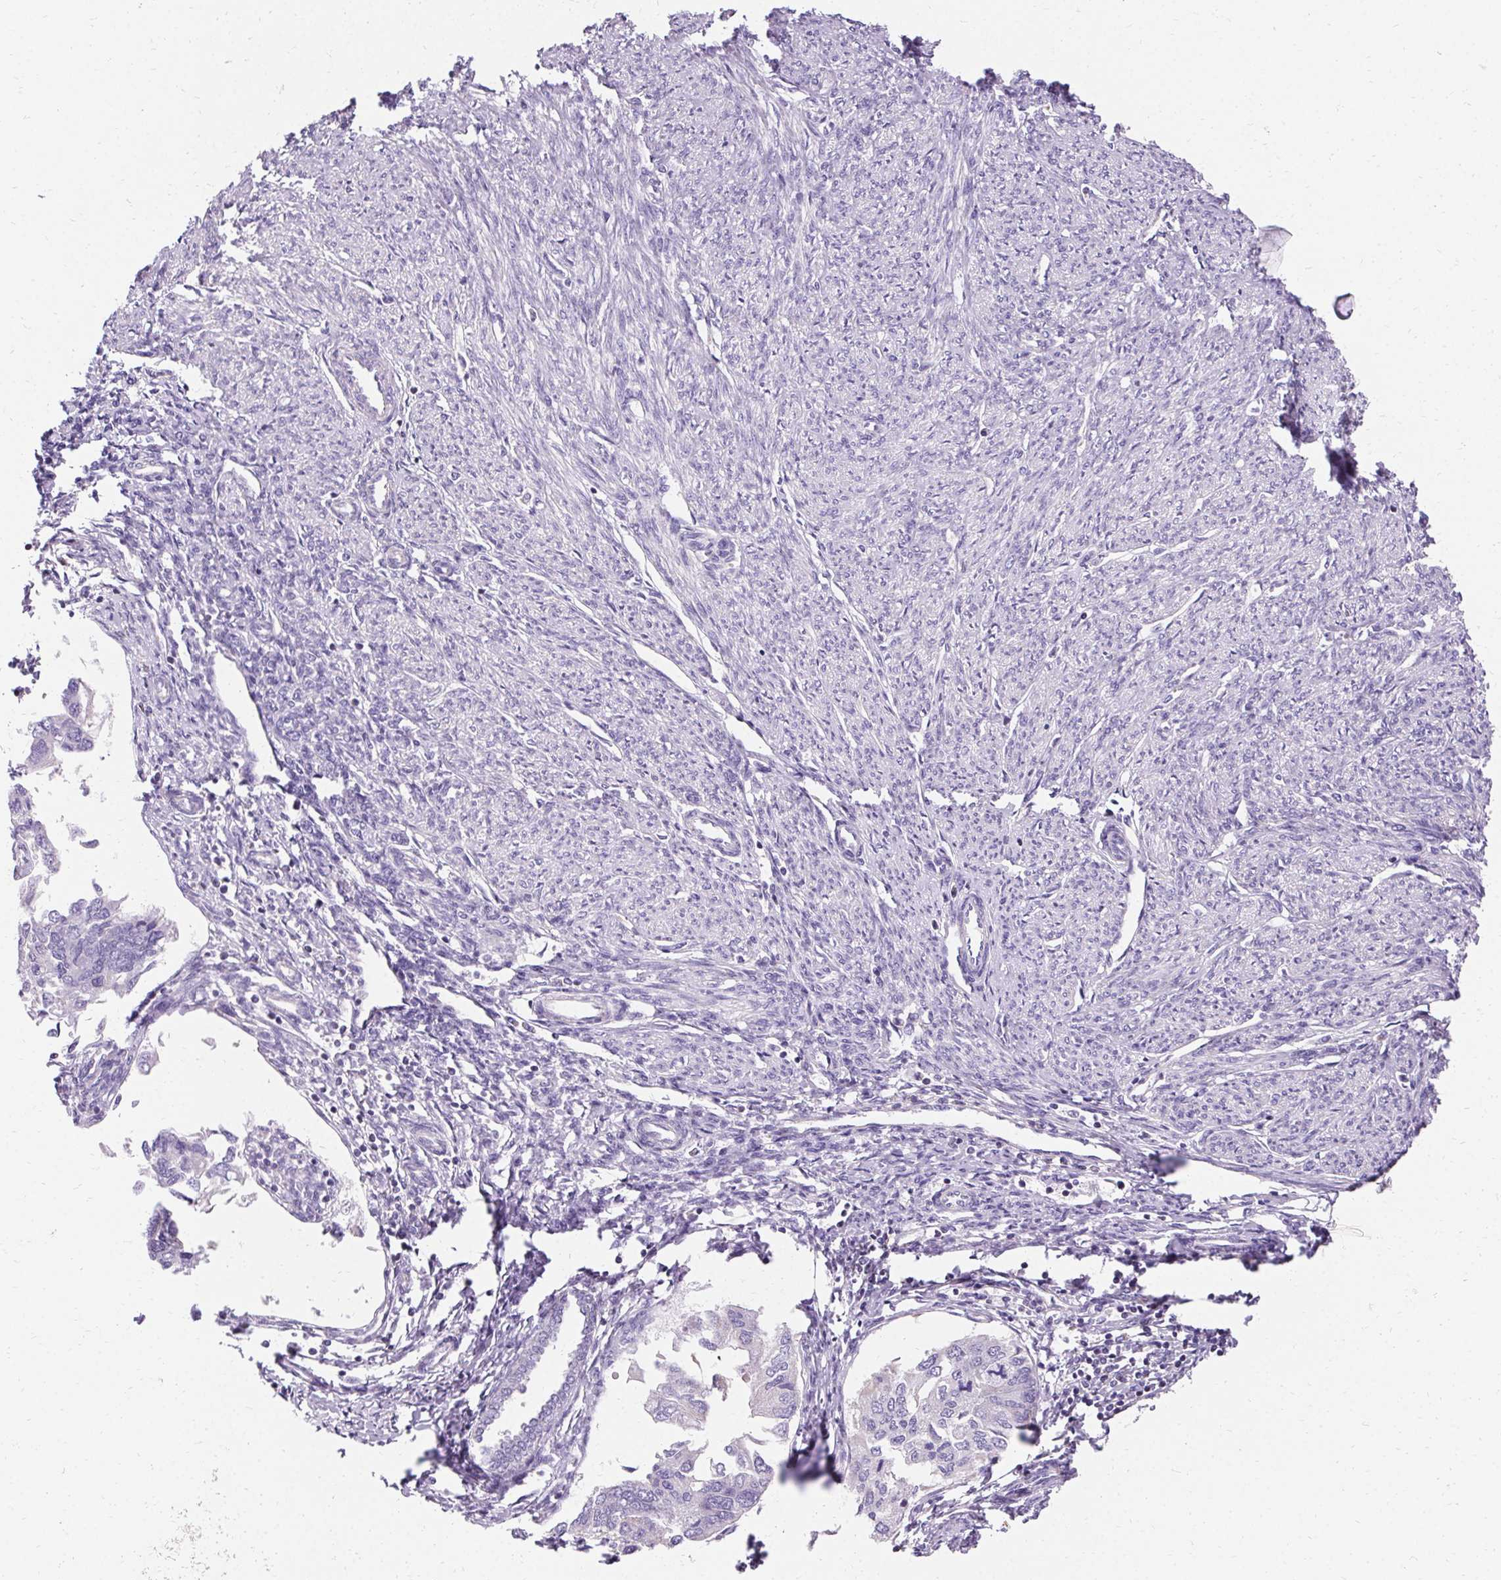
{"staining": {"intensity": "negative", "quantity": "none", "location": "none"}, "tissue": "endometrial cancer", "cell_type": "Tumor cells", "image_type": "cancer", "snomed": [{"axis": "morphology", "description": "Carcinoma, NOS"}, {"axis": "topography", "description": "Uterus"}], "caption": "Immunohistochemistry photomicrograph of human carcinoma (endometrial) stained for a protein (brown), which shows no expression in tumor cells.", "gene": "ASGR2", "patient": {"sex": "female", "age": 76}}